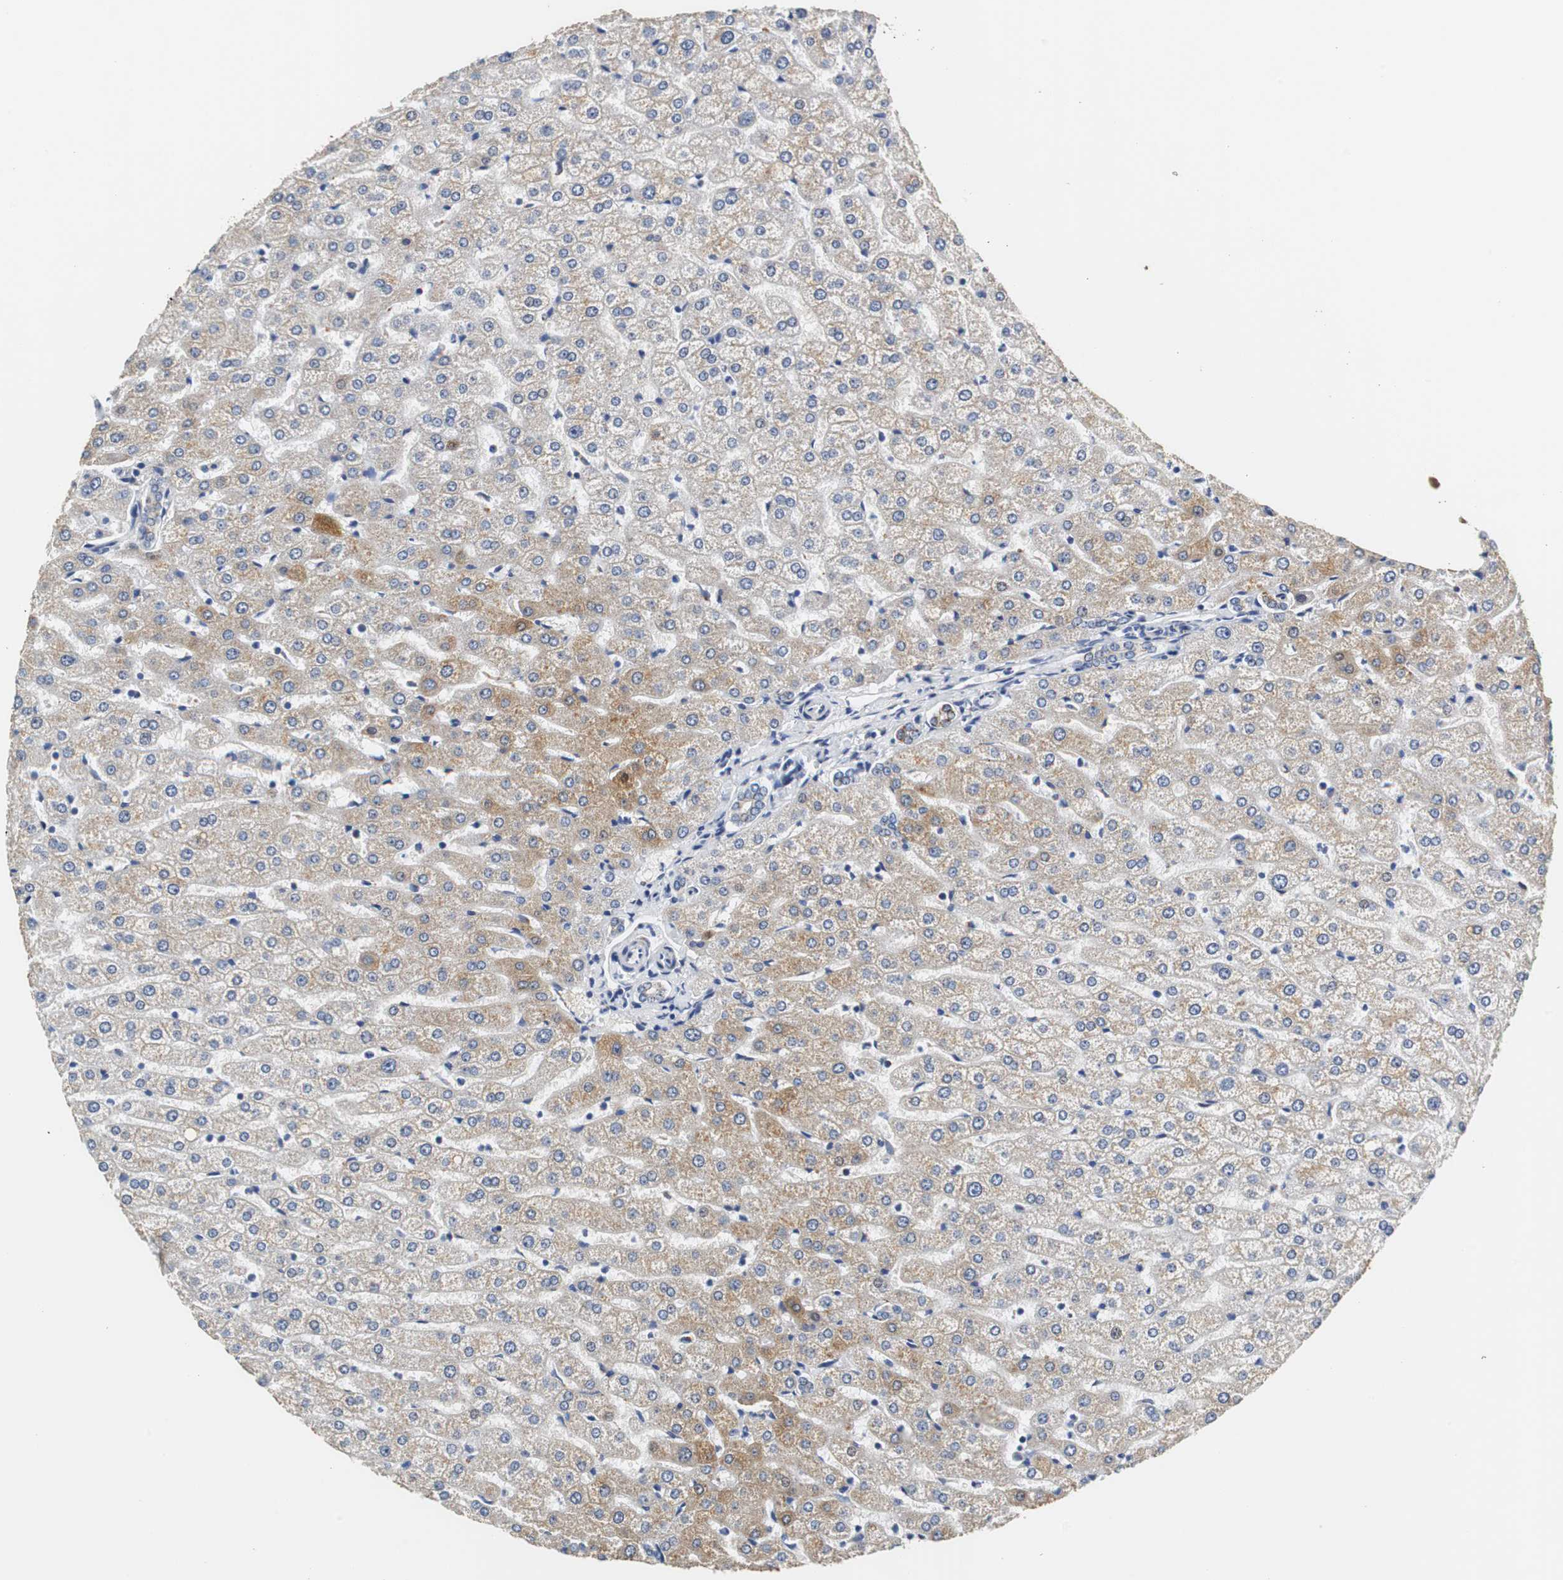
{"staining": {"intensity": "weak", "quantity": ">75%", "location": "cytoplasmic/membranous"}, "tissue": "liver", "cell_type": "Cholangiocytes", "image_type": "normal", "snomed": [{"axis": "morphology", "description": "Normal tissue, NOS"}, {"axis": "morphology", "description": "Fibrosis, NOS"}, {"axis": "topography", "description": "Liver"}], "caption": "Immunohistochemical staining of normal liver demonstrates low levels of weak cytoplasmic/membranous positivity in approximately >75% of cholangiocytes. The staining was performed using DAB to visualize the protein expression in brown, while the nuclei were stained in blue with hematoxylin (Magnification: 20x).", "gene": "PCK1", "patient": {"sex": "female", "age": 29}}